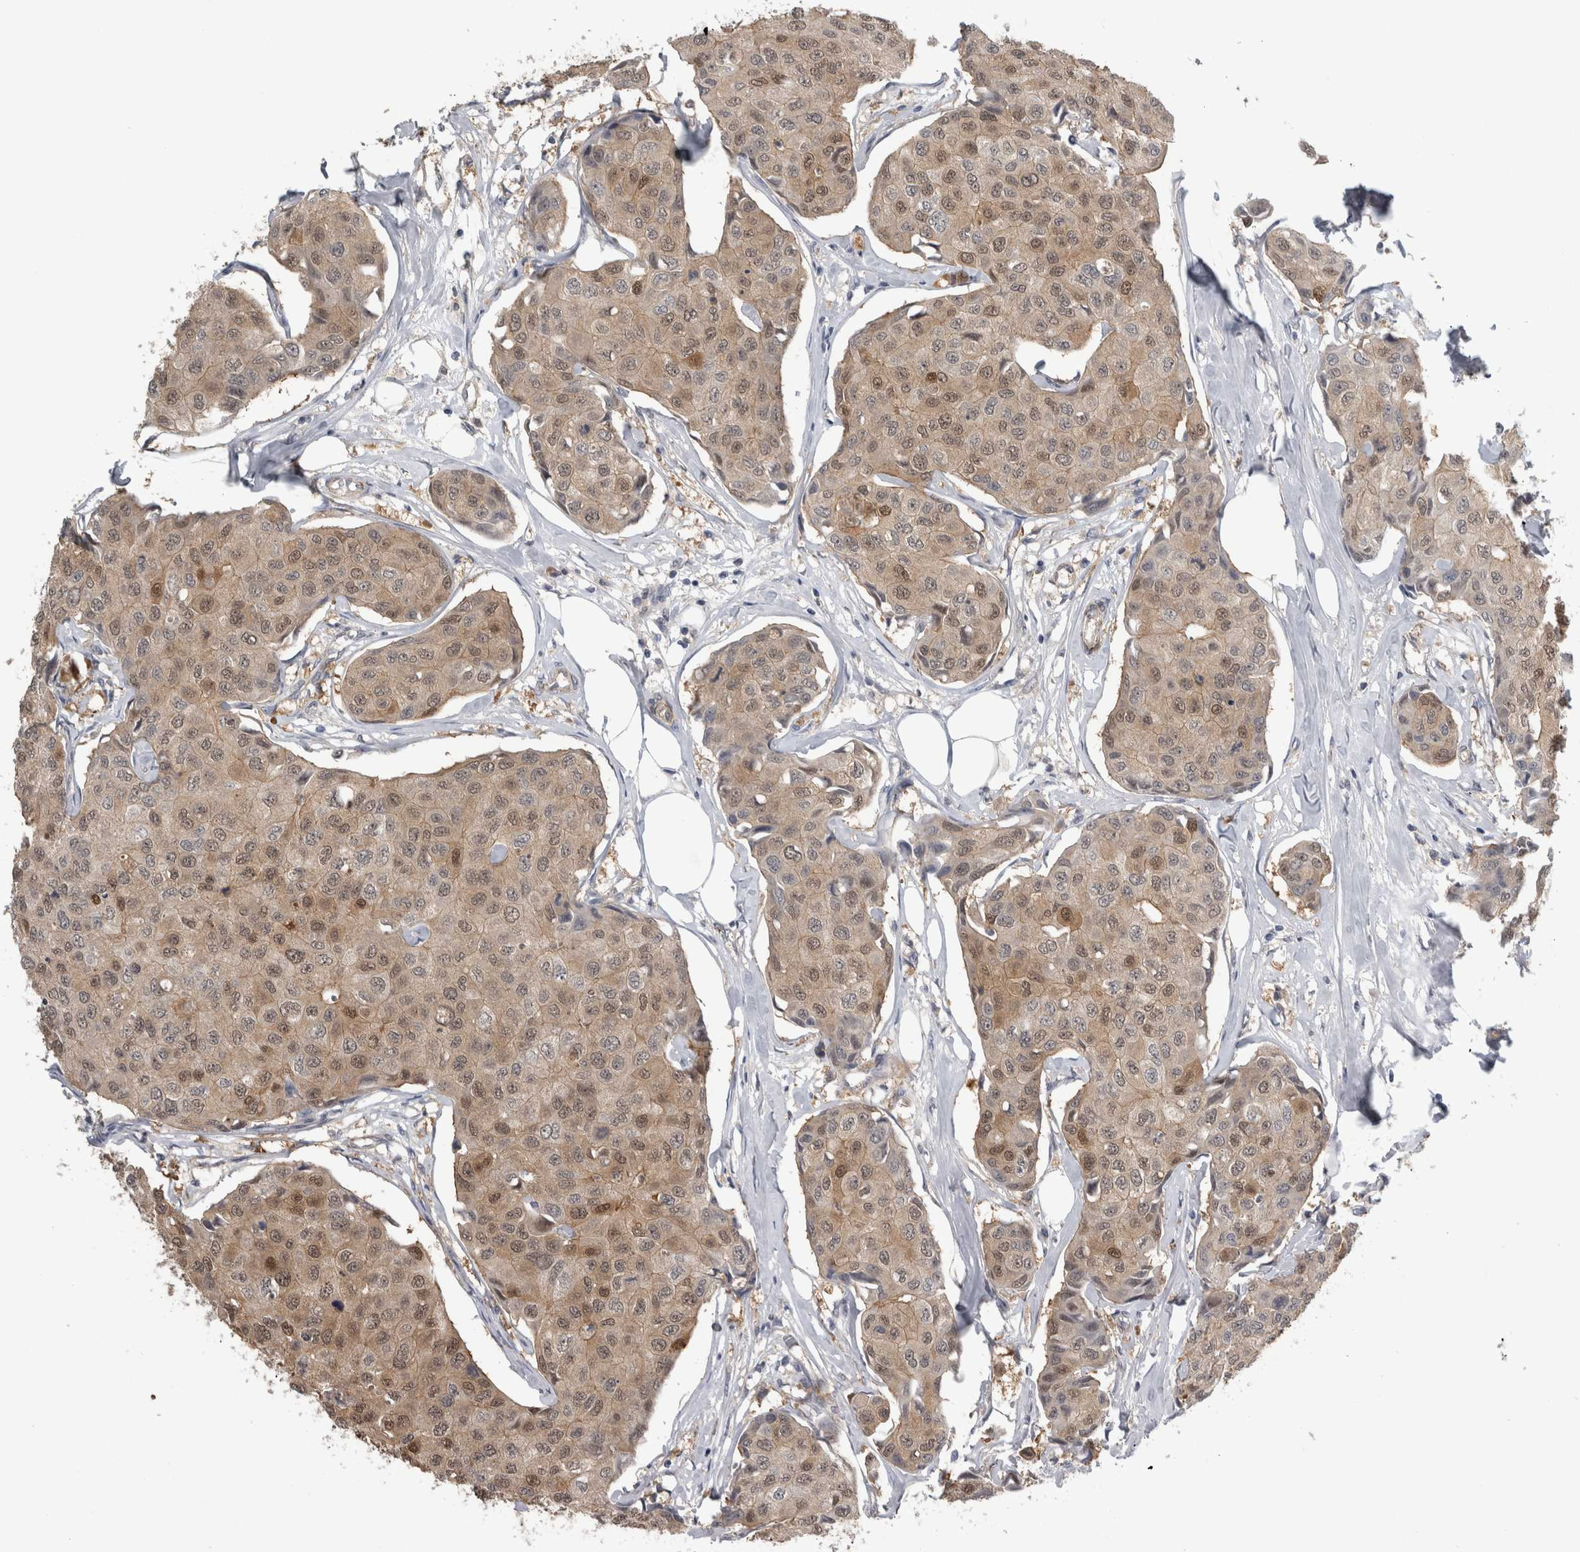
{"staining": {"intensity": "weak", "quantity": ">75%", "location": "cytoplasmic/membranous,nuclear"}, "tissue": "breast cancer", "cell_type": "Tumor cells", "image_type": "cancer", "snomed": [{"axis": "morphology", "description": "Duct carcinoma"}, {"axis": "topography", "description": "Breast"}], "caption": "Breast cancer (infiltrating ductal carcinoma) tissue demonstrates weak cytoplasmic/membranous and nuclear staining in about >75% of tumor cells (Stains: DAB in brown, nuclei in blue, Microscopy: brightfield microscopy at high magnification).", "gene": "NAPRT", "patient": {"sex": "female", "age": 80}}